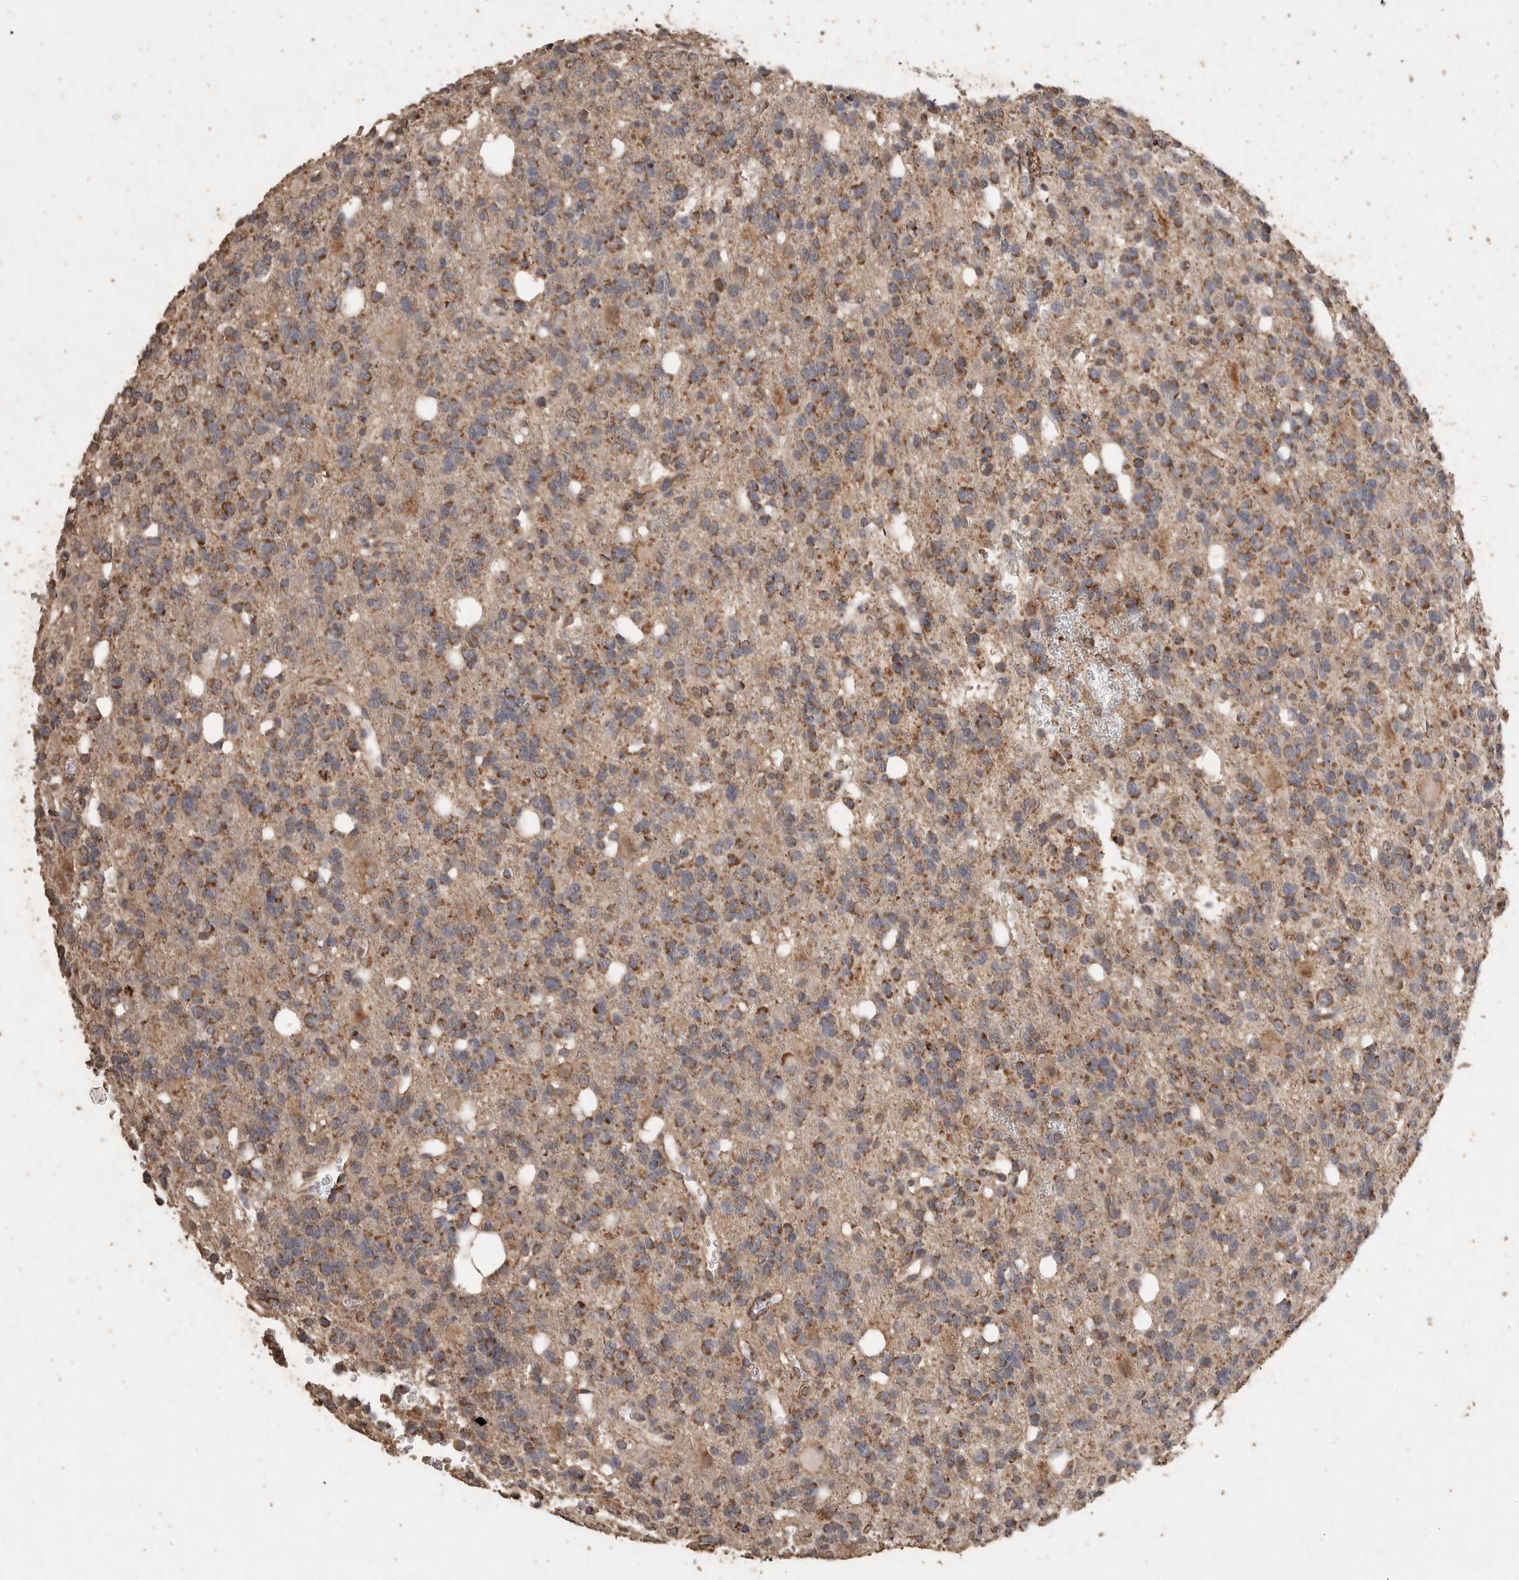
{"staining": {"intensity": "moderate", "quantity": ">75%", "location": "cytoplasmic/membranous"}, "tissue": "glioma", "cell_type": "Tumor cells", "image_type": "cancer", "snomed": [{"axis": "morphology", "description": "Glioma, malignant, High grade"}, {"axis": "topography", "description": "Brain"}], "caption": "A brown stain labels moderate cytoplasmic/membranous expression of a protein in malignant glioma (high-grade) tumor cells.", "gene": "ACADM", "patient": {"sex": "female", "age": 62}}